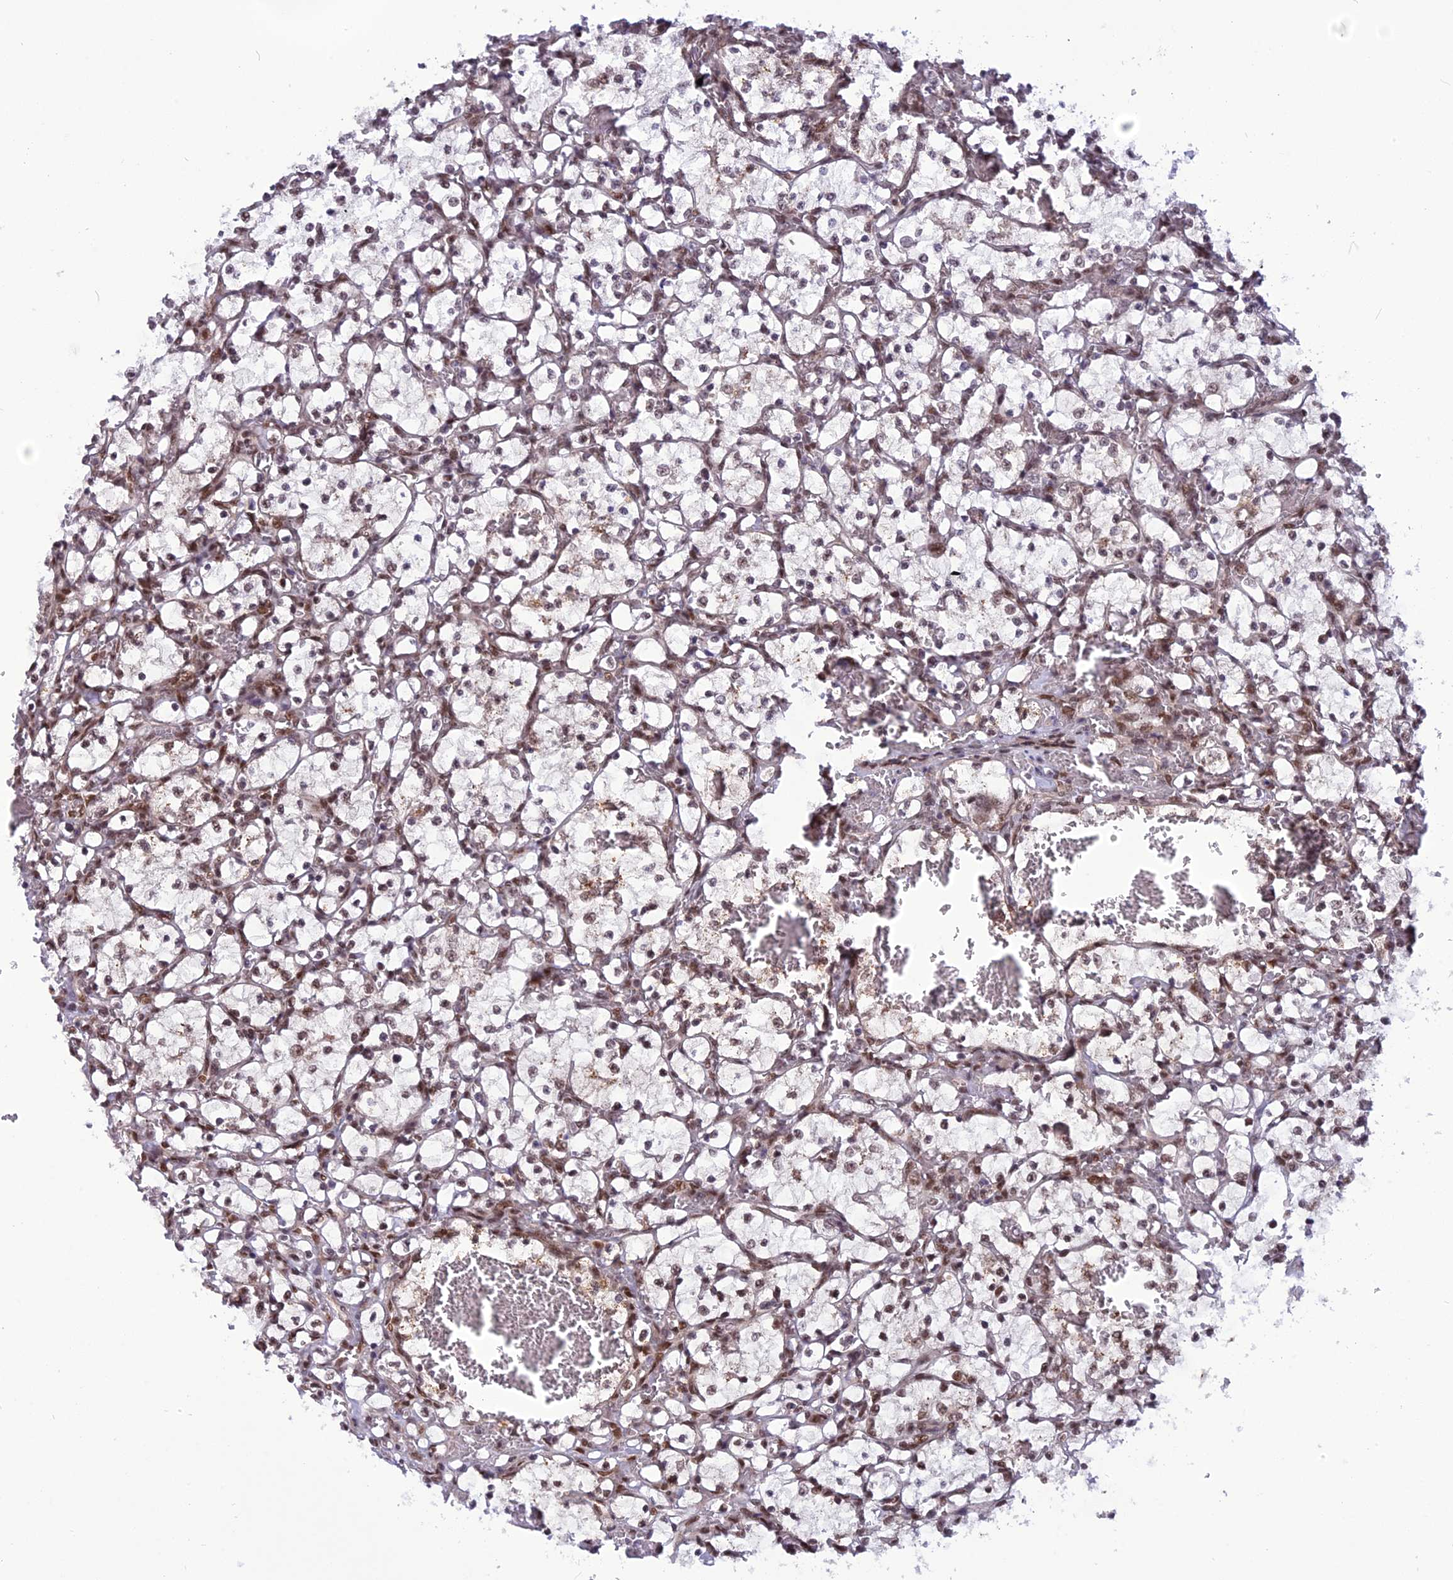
{"staining": {"intensity": "weak", "quantity": ">75%", "location": "nuclear"}, "tissue": "renal cancer", "cell_type": "Tumor cells", "image_type": "cancer", "snomed": [{"axis": "morphology", "description": "Adenocarcinoma, NOS"}, {"axis": "topography", "description": "Kidney"}], "caption": "Protein staining by immunohistochemistry (IHC) shows weak nuclear staining in about >75% of tumor cells in renal cancer (adenocarcinoma). (DAB (3,3'-diaminobenzidine) = brown stain, brightfield microscopy at high magnification).", "gene": "RTRAF", "patient": {"sex": "female", "age": 69}}